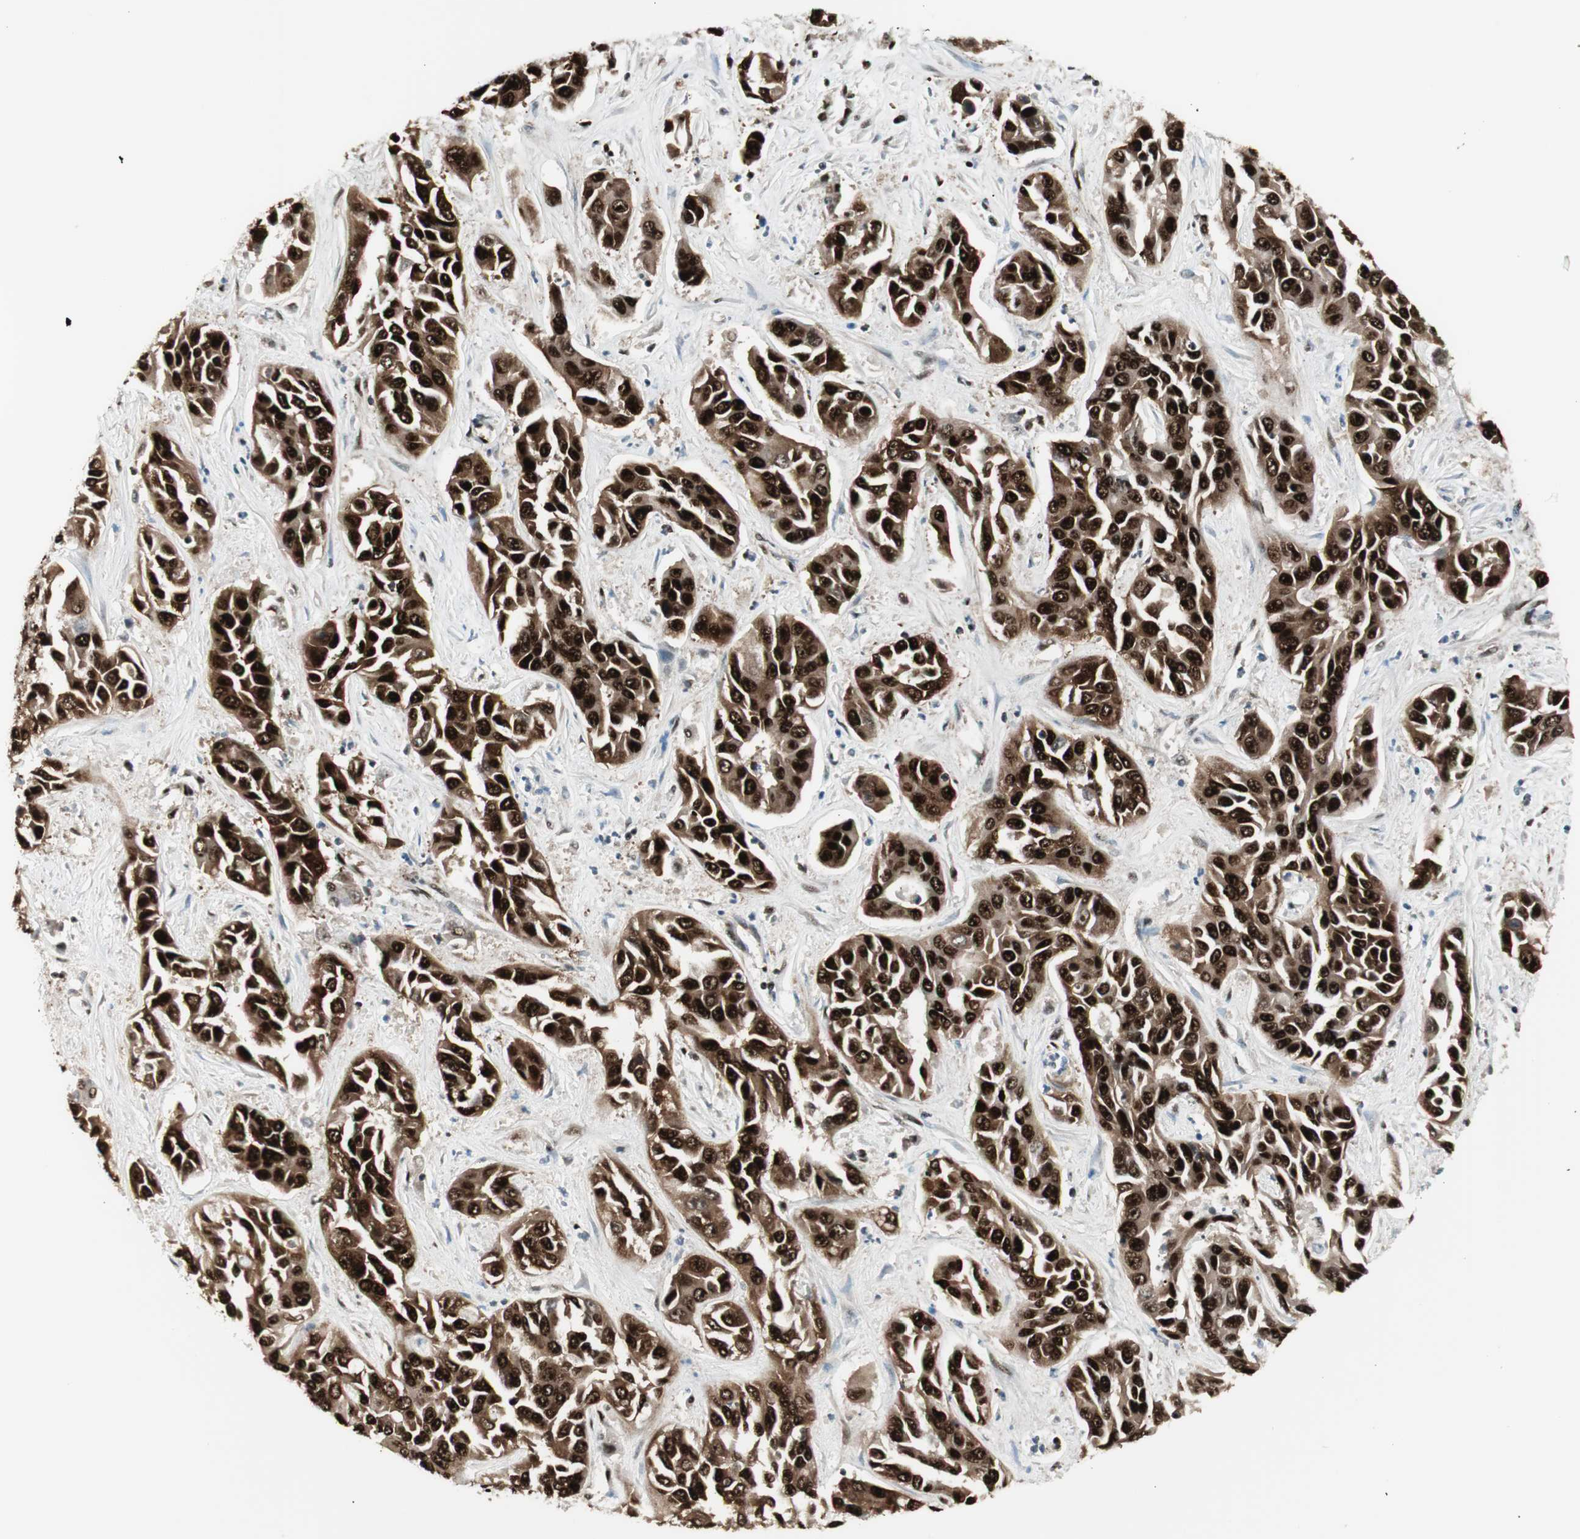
{"staining": {"intensity": "strong", "quantity": ">75%", "location": "nuclear"}, "tissue": "liver cancer", "cell_type": "Tumor cells", "image_type": "cancer", "snomed": [{"axis": "morphology", "description": "Cholangiocarcinoma"}, {"axis": "topography", "description": "Liver"}], "caption": "Liver cancer stained for a protein reveals strong nuclear positivity in tumor cells. (DAB IHC, brown staining for protein, blue staining for nuclei).", "gene": "HEXIM1", "patient": {"sex": "female", "age": 52}}